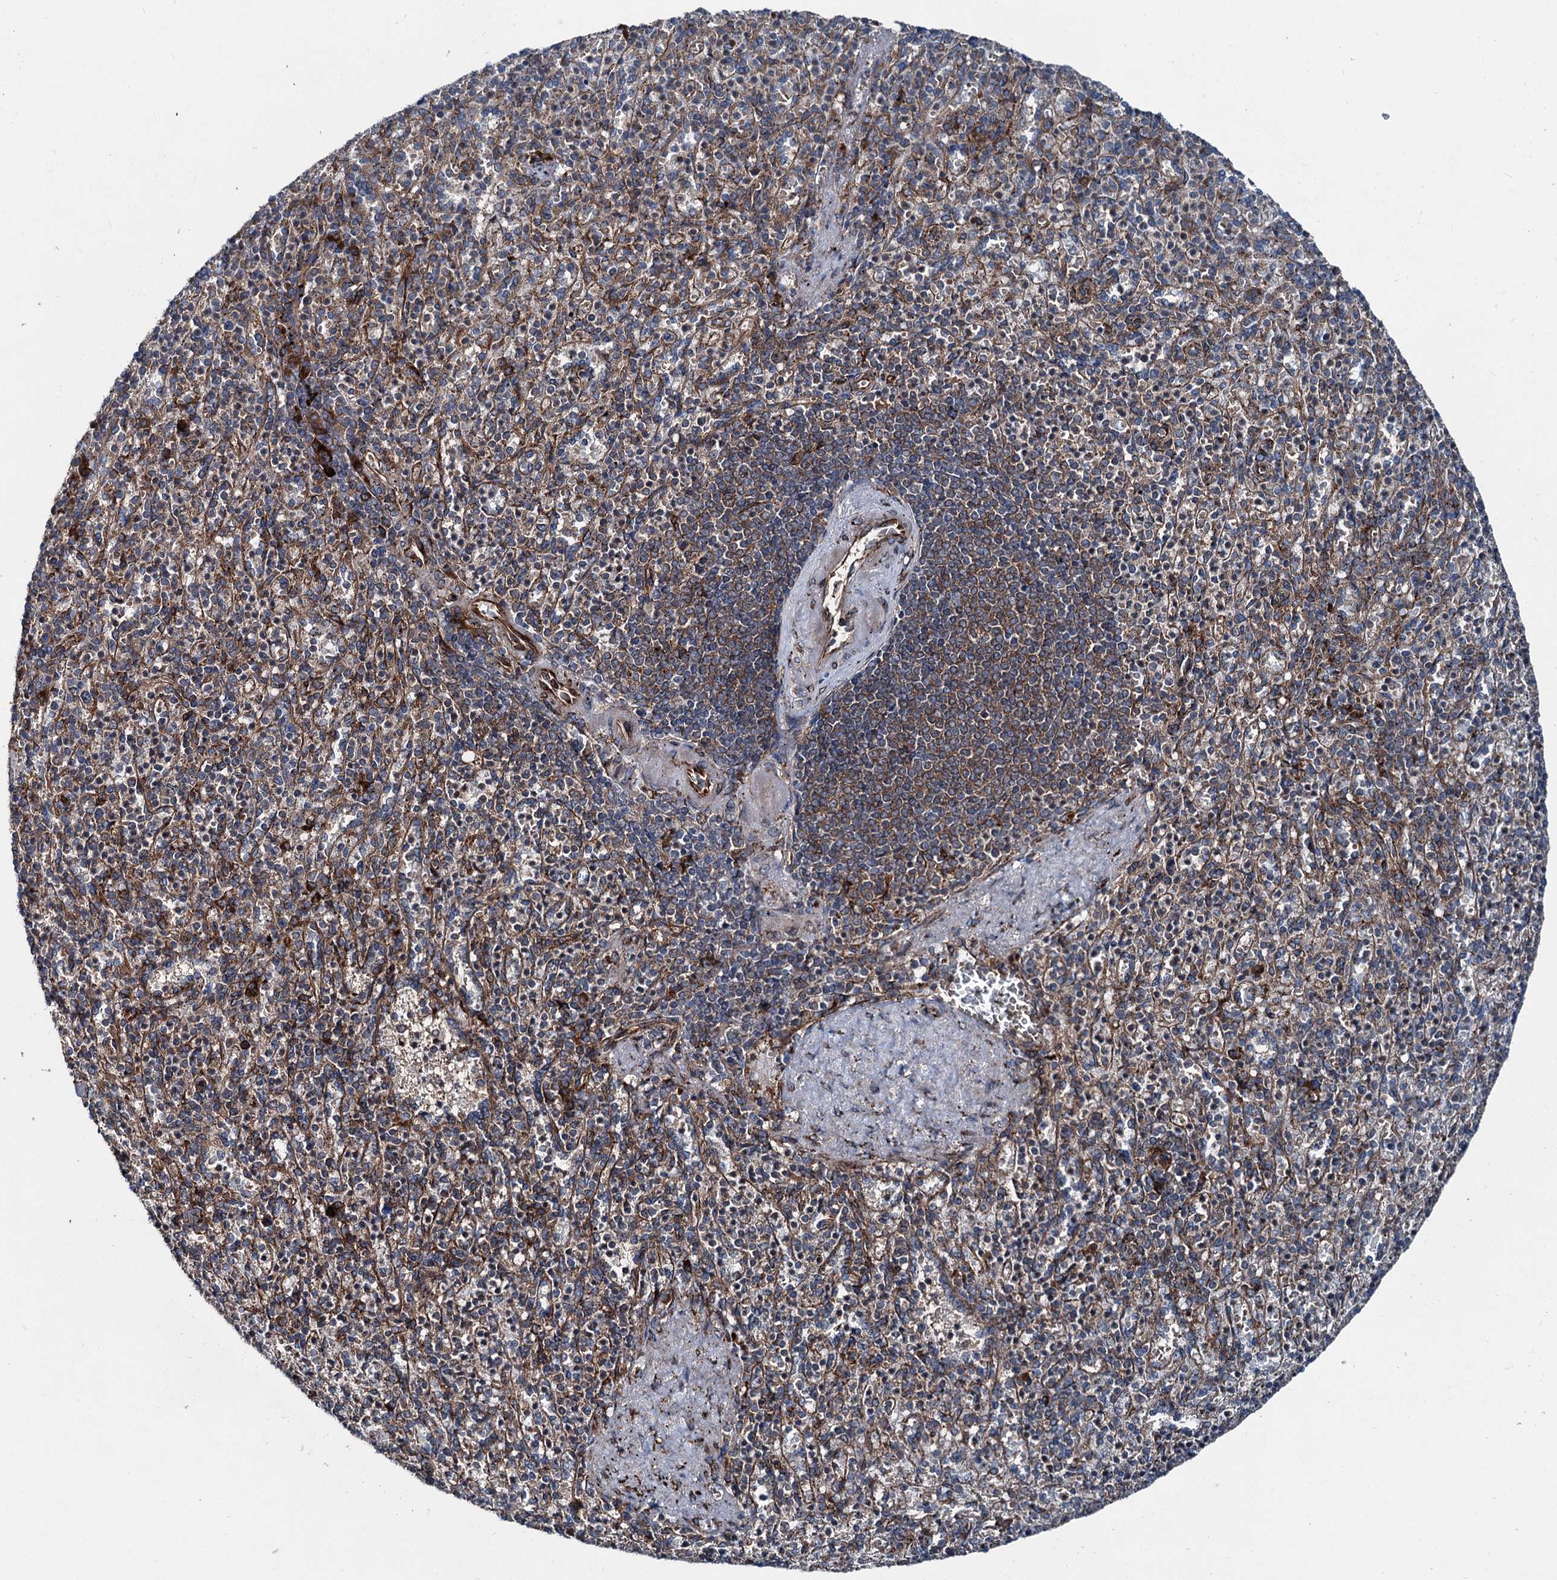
{"staining": {"intensity": "moderate", "quantity": "<25%", "location": "cytoplasmic/membranous"}, "tissue": "spleen", "cell_type": "Cells in red pulp", "image_type": "normal", "snomed": [{"axis": "morphology", "description": "Normal tissue, NOS"}, {"axis": "topography", "description": "Spleen"}], "caption": "Brown immunohistochemical staining in benign human spleen exhibits moderate cytoplasmic/membranous positivity in approximately <25% of cells in red pulp.", "gene": "DDIAS", "patient": {"sex": "female", "age": 74}}